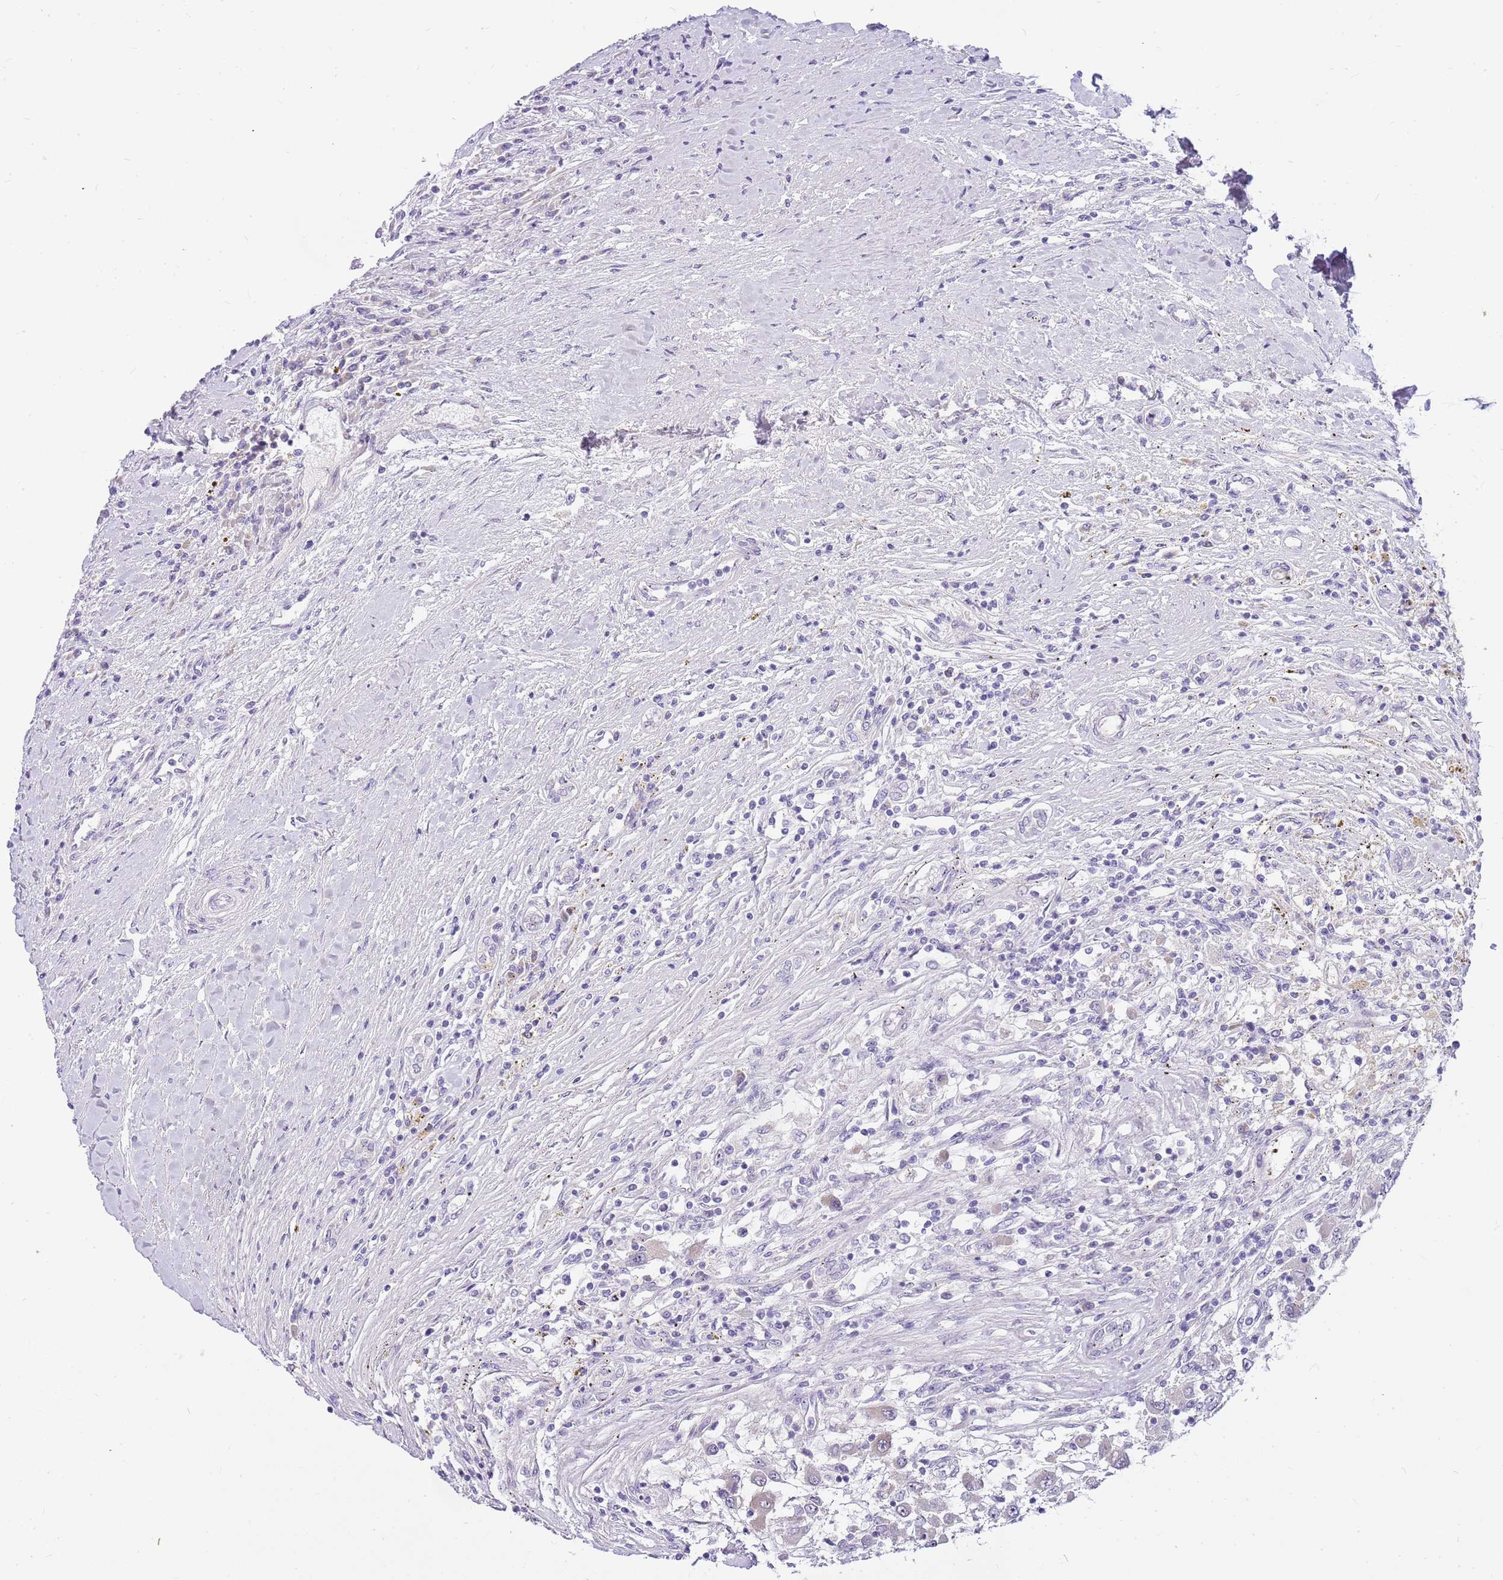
{"staining": {"intensity": "negative", "quantity": "none", "location": "none"}, "tissue": "renal cancer", "cell_type": "Tumor cells", "image_type": "cancer", "snomed": [{"axis": "morphology", "description": "Adenocarcinoma, NOS"}, {"axis": "topography", "description": "Kidney"}], "caption": "High power microscopy micrograph of an immunohistochemistry histopathology image of adenocarcinoma (renal), revealing no significant positivity in tumor cells.", "gene": "DNAJA3", "patient": {"sex": "female", "age": 67}}